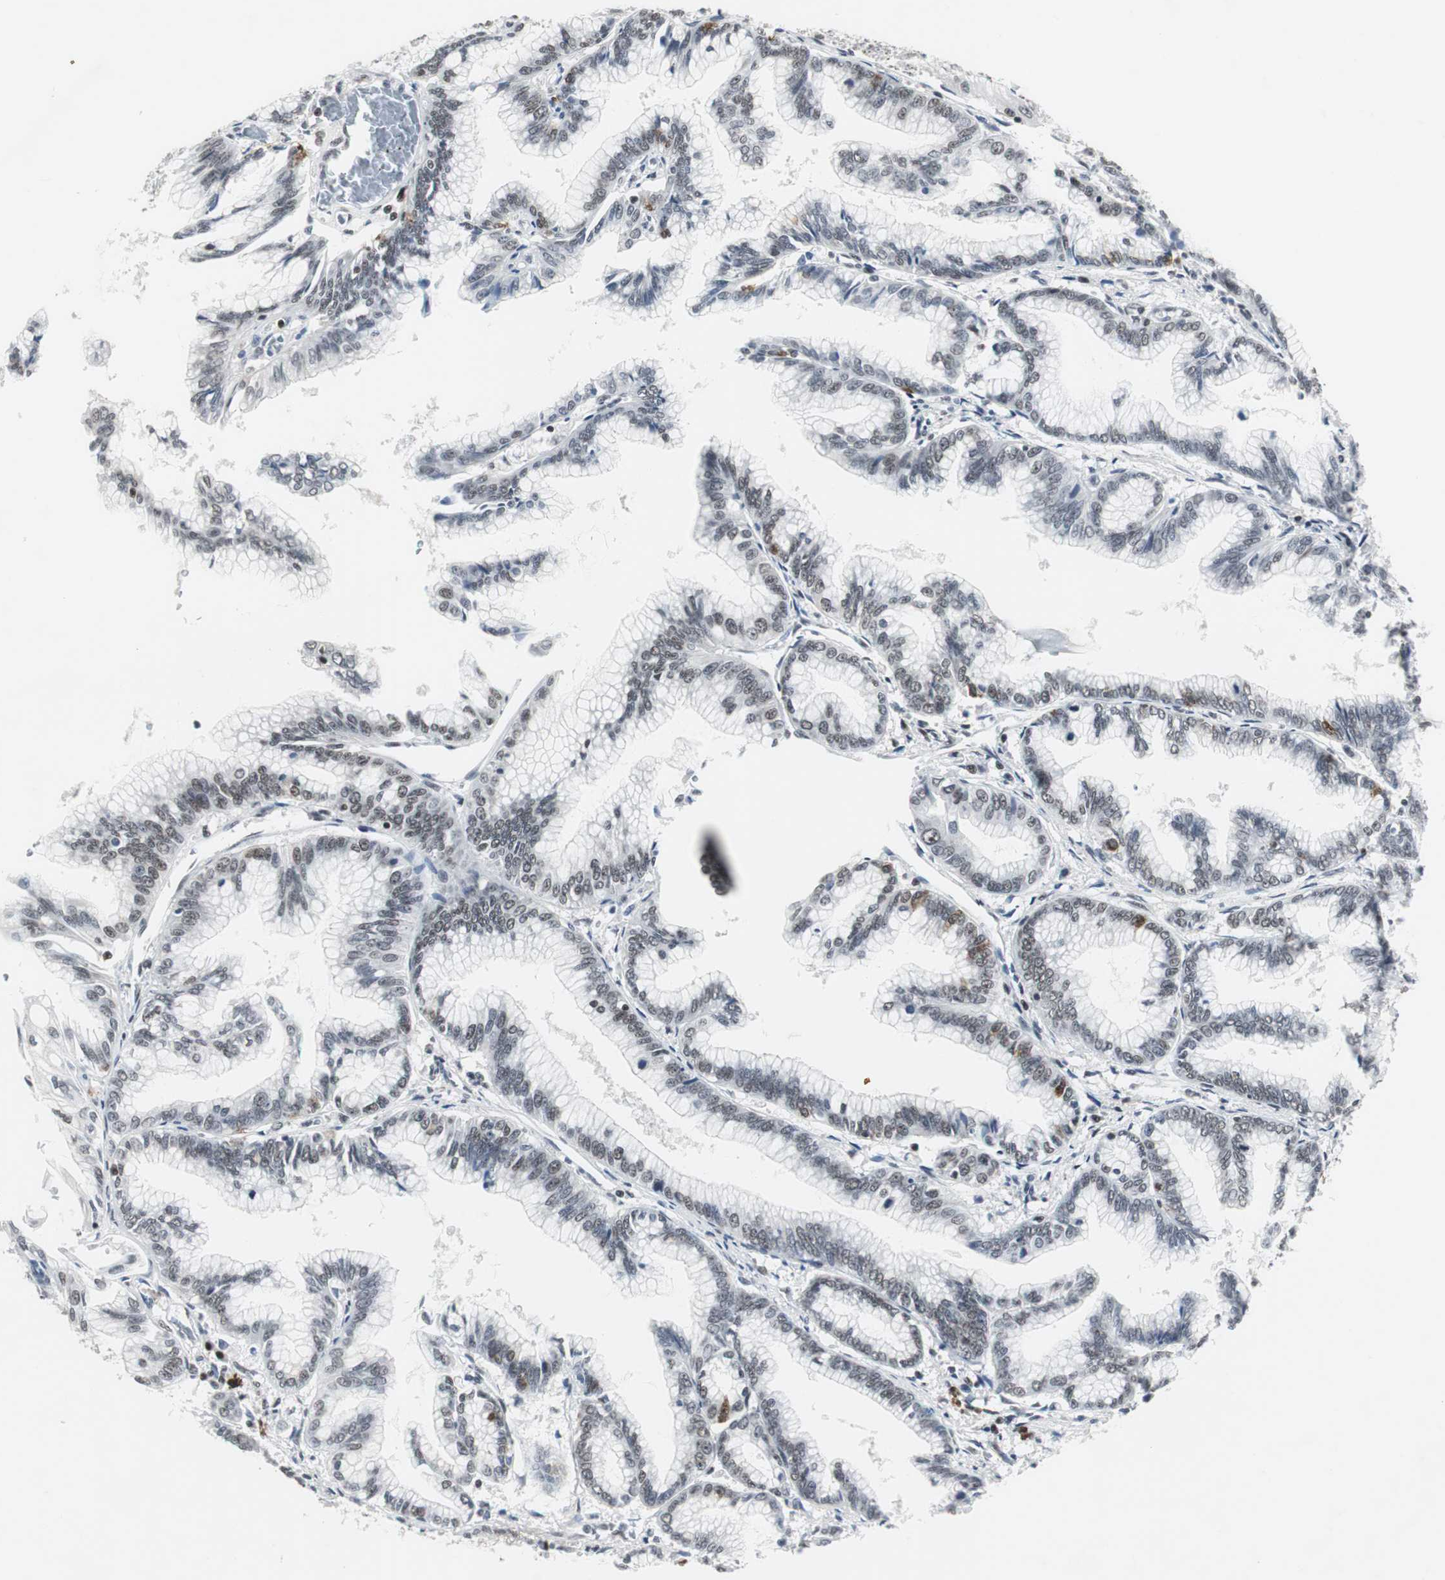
{"staining": {"intensity": "weak", "quantity": "25%-75%", "location": "nuclear"}, "tissue": "pancreatic cancer", "cell_type": "Tumor cells", "image_type": "cancer", "snomed": [{"axis": "morphology", "description": "Adenocarcinoma, NOS"}, {"axis": "topography", "description": "Pancreas"}], "caption": "Immunohistochemistry of human pancreatic adenocarcinoma demonstrates low levels of weak nuclear positivity in about 25%-75% of tumor cells. Using DAB (brown) and hematoxylin (blue) stains, captured at high magnification using brightfield microscopy.", "gene": "RAD9A", "patient": {"sex": "female", "age": 64}}